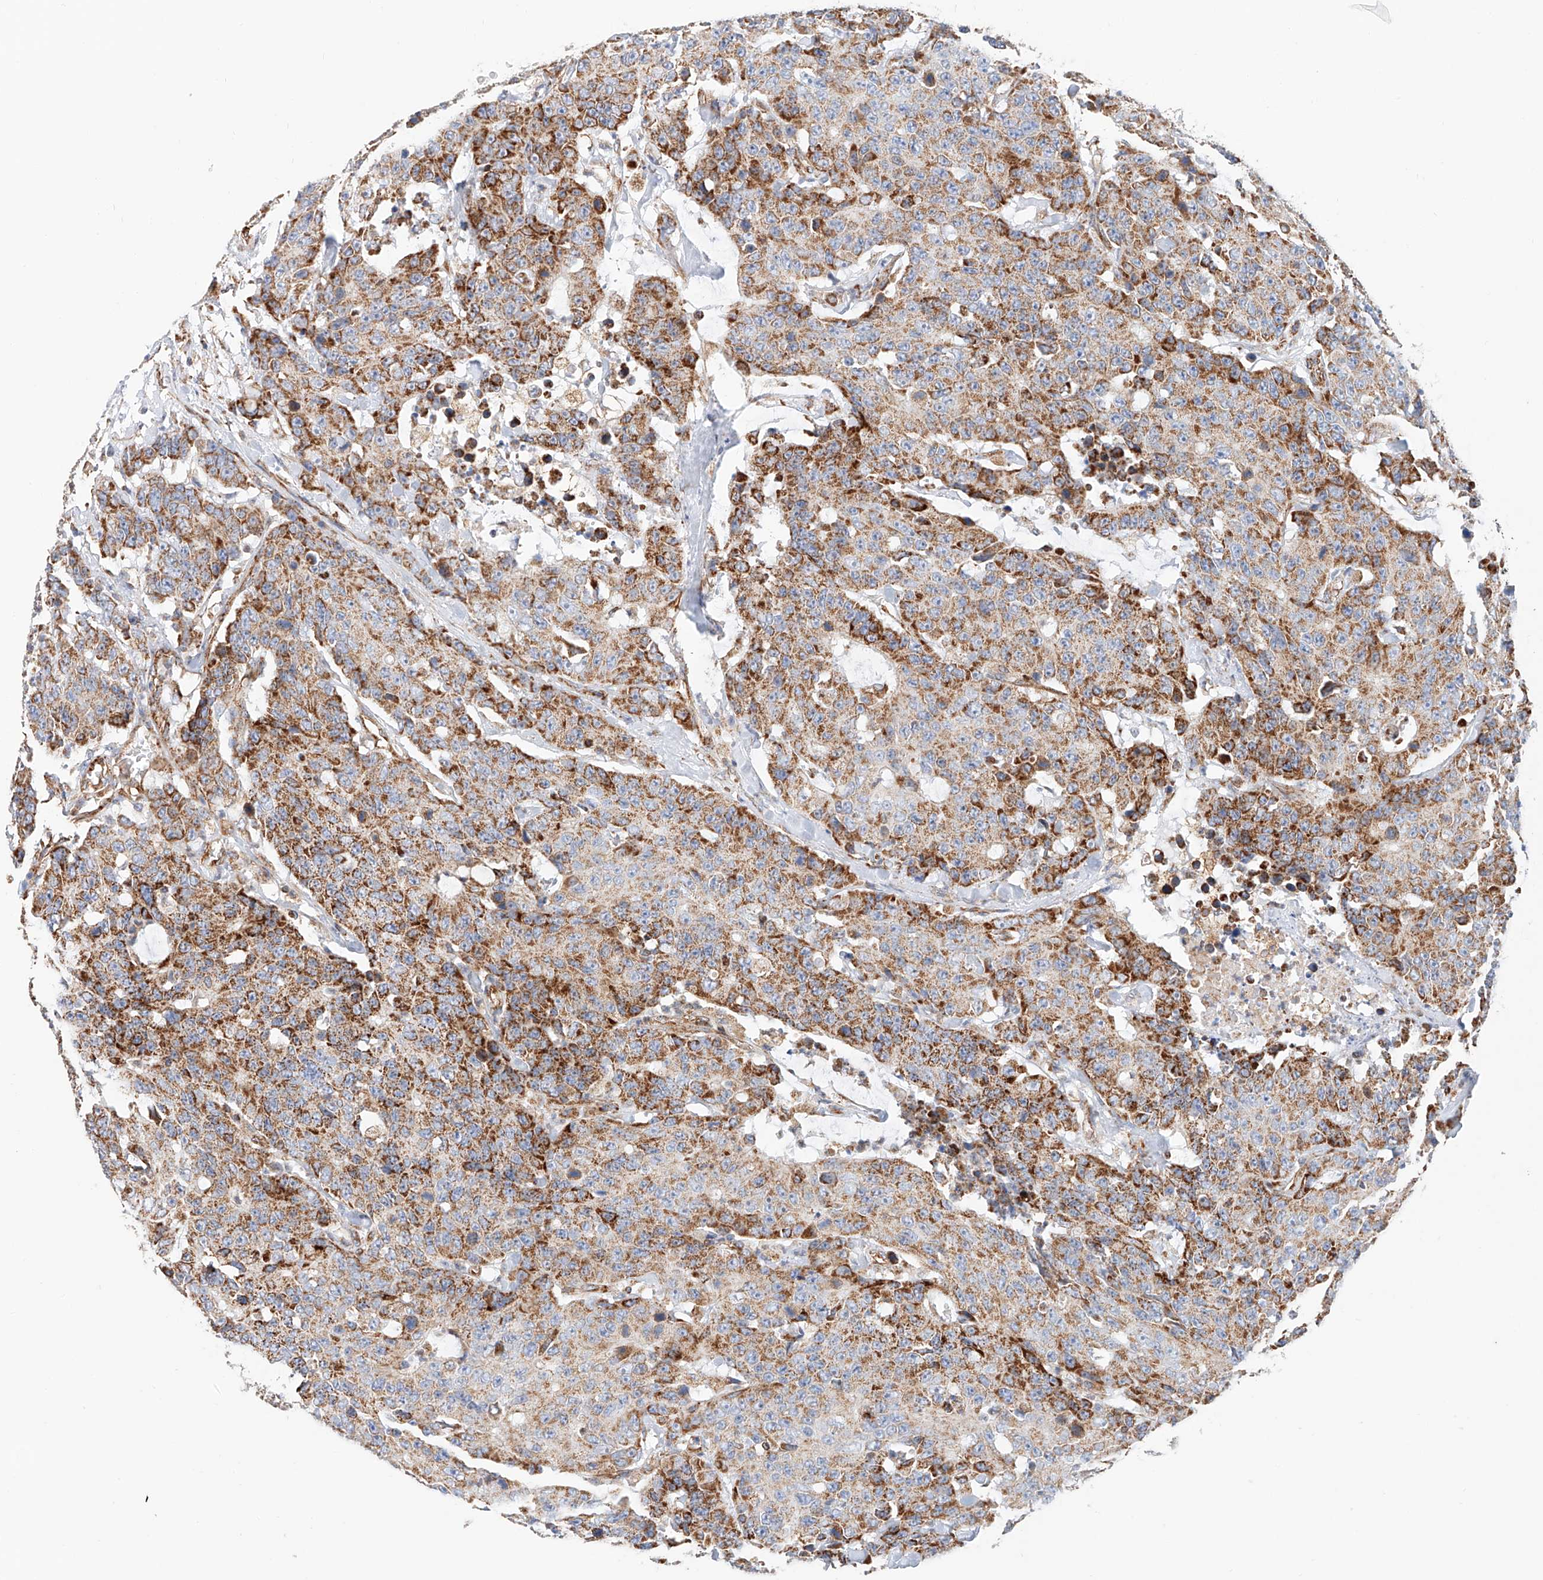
{"staining": {"intensity": "moderate", "quantity": ">75%", "location": "cytoplasmic/membranous"}, "tissue": "colorectal cancer", "cell_type": "Tumor cells", "image_type": "cancer", "snomed": [{"axis": "morphology", "description": "Adenocarcinoma, NOS"}, {"axis": "topography", "description": "Colon"}], "caption": "Protein expression analysis of human colorectal adenocarcinoma reveals moderate cytoplasmic/membranous staining in approximately >75% of tumor cells.", "gene": "NDUFV3", "patient": {"sex": "female", "age": 86}}